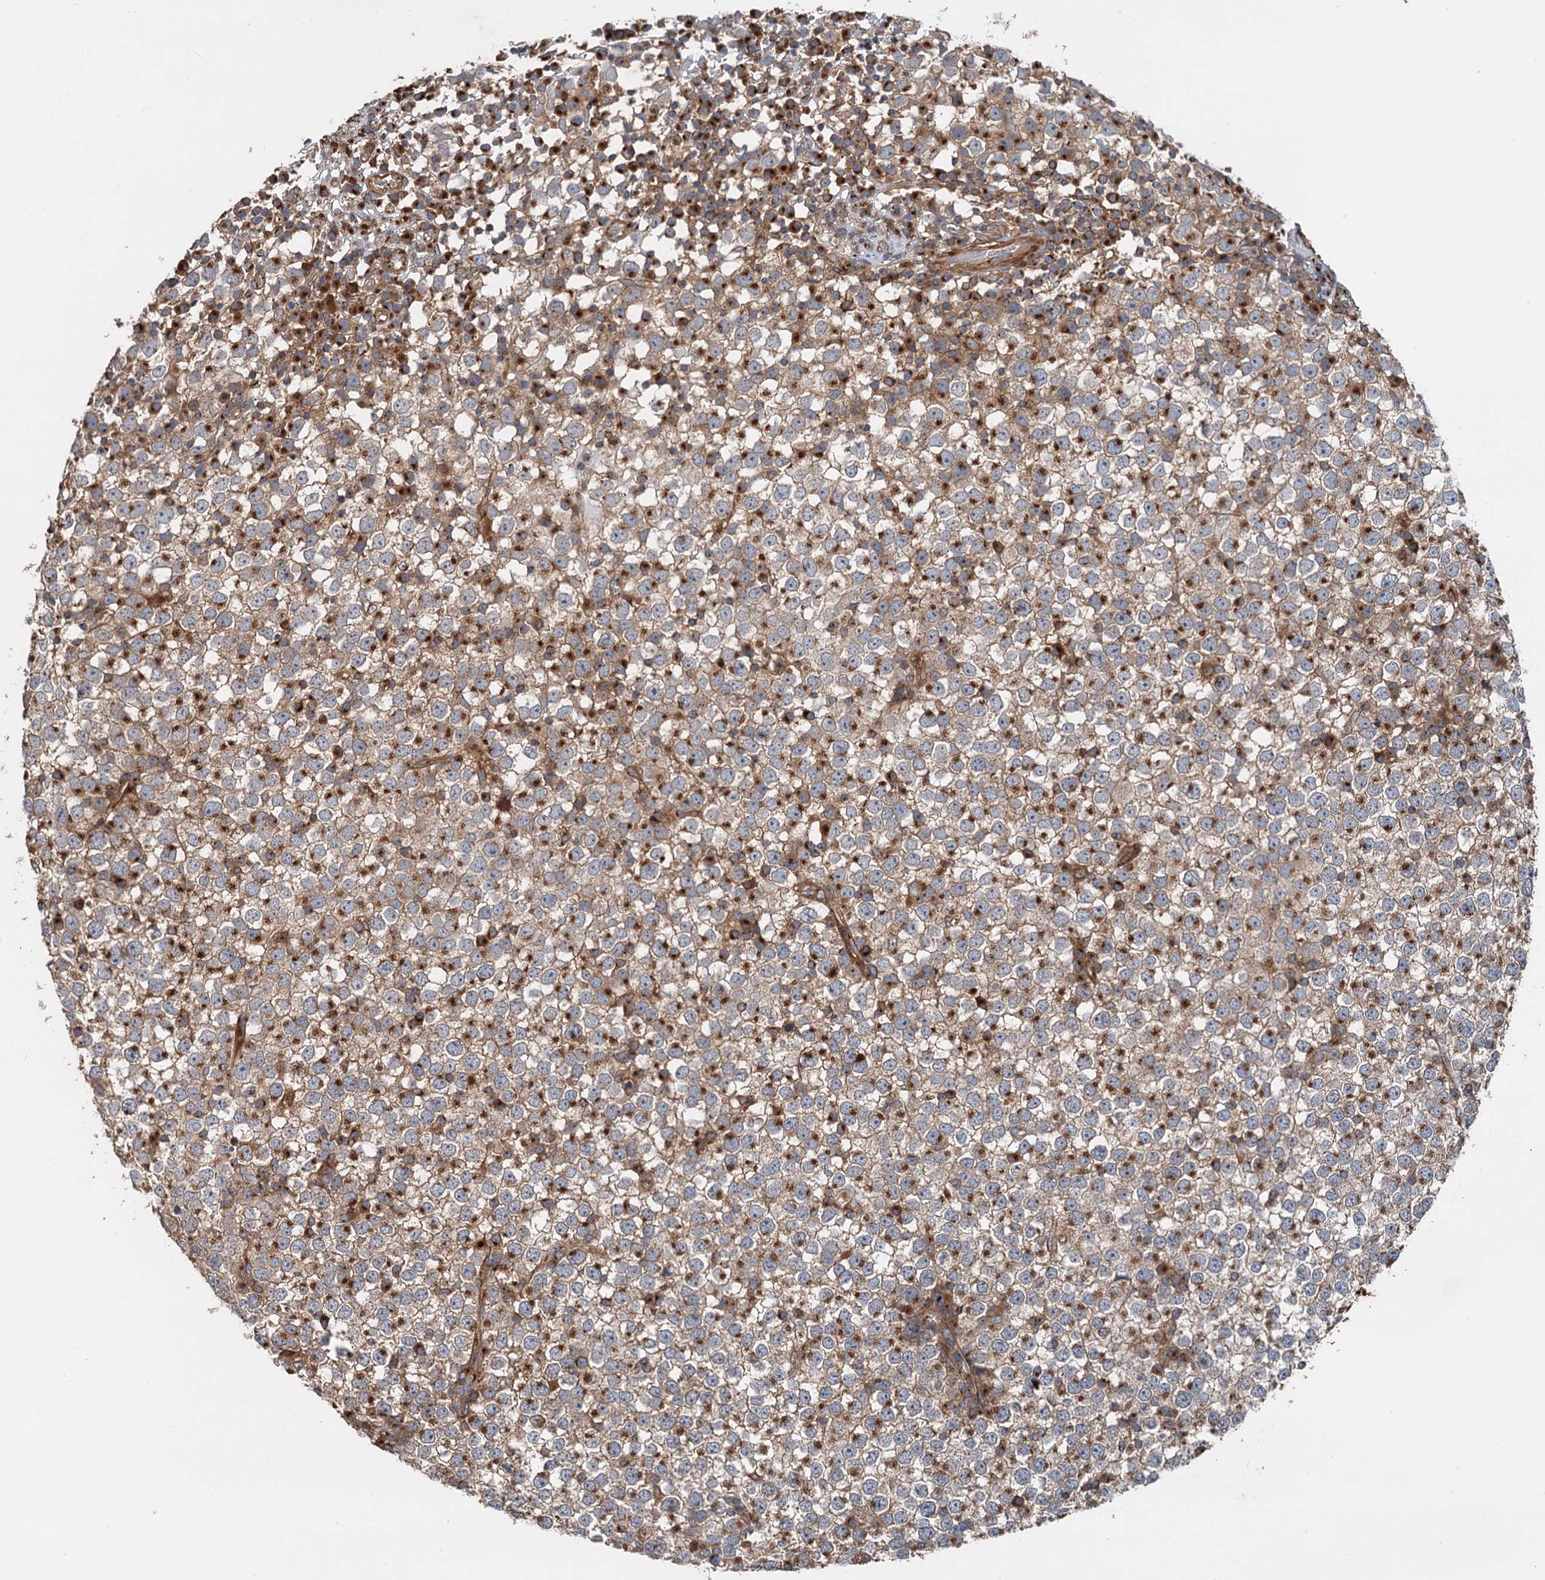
{"staining": {"intensity": "moderate", "quantity": "25%-75%", "location": "cytoplasmic/membranous"}, "tissue": "testis cancer", "cell_type": "Tumor cells", "image_type": "cancer", "snomed": [{"axis": "morphology", "description": "Seminoma, NOS"}, {"axis": "topography", "description": "Testis"}], "caption": "A micrograph showing moderate cytoplasmic/membranous expression in approximately 25%-75% of tumor cells in testis seminoma, as visualized by brown immunohistochemical staining.", "gene": "ANKRD26", "patient": {"sex": "male", "age": 65}}